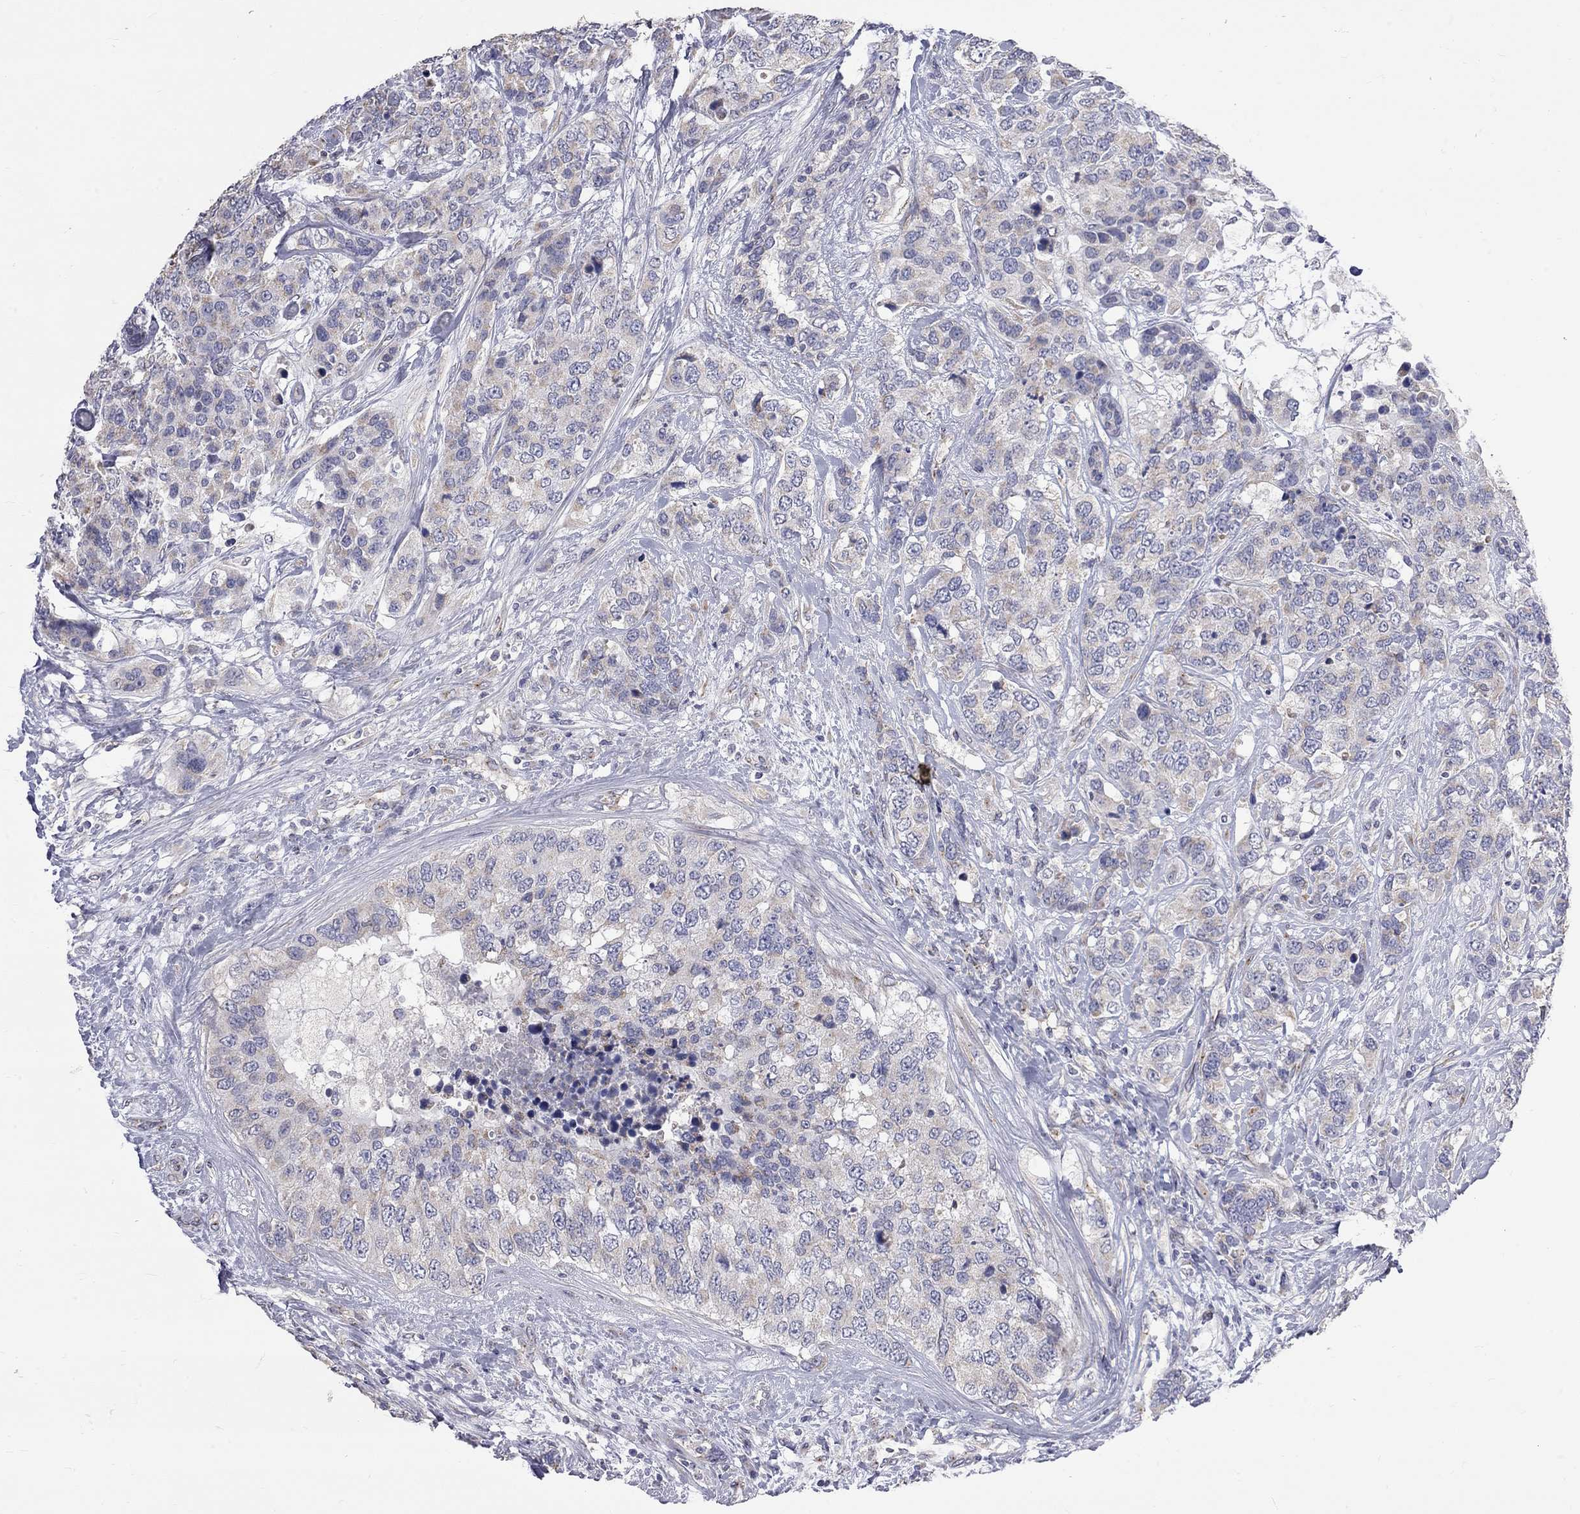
{"staining": {"intensity": "weak", "quantity": "<25%", "location": "cytoplasmic/membranous"}, "tissue": "breast cancer", "cell_type": "Tumor cells", "image_type": "cancer", "snomed": [{"axis": "morphology", "description": "Lobular carcinoma"}, {"axis": "topography", "description": "Breast"}], "caption": "Breast cancer was stained to show a protein in brown. There is no significant expression in tumor cells.", "gene": "OPRK1", "patient": {"sex": "female", "age": 59}}